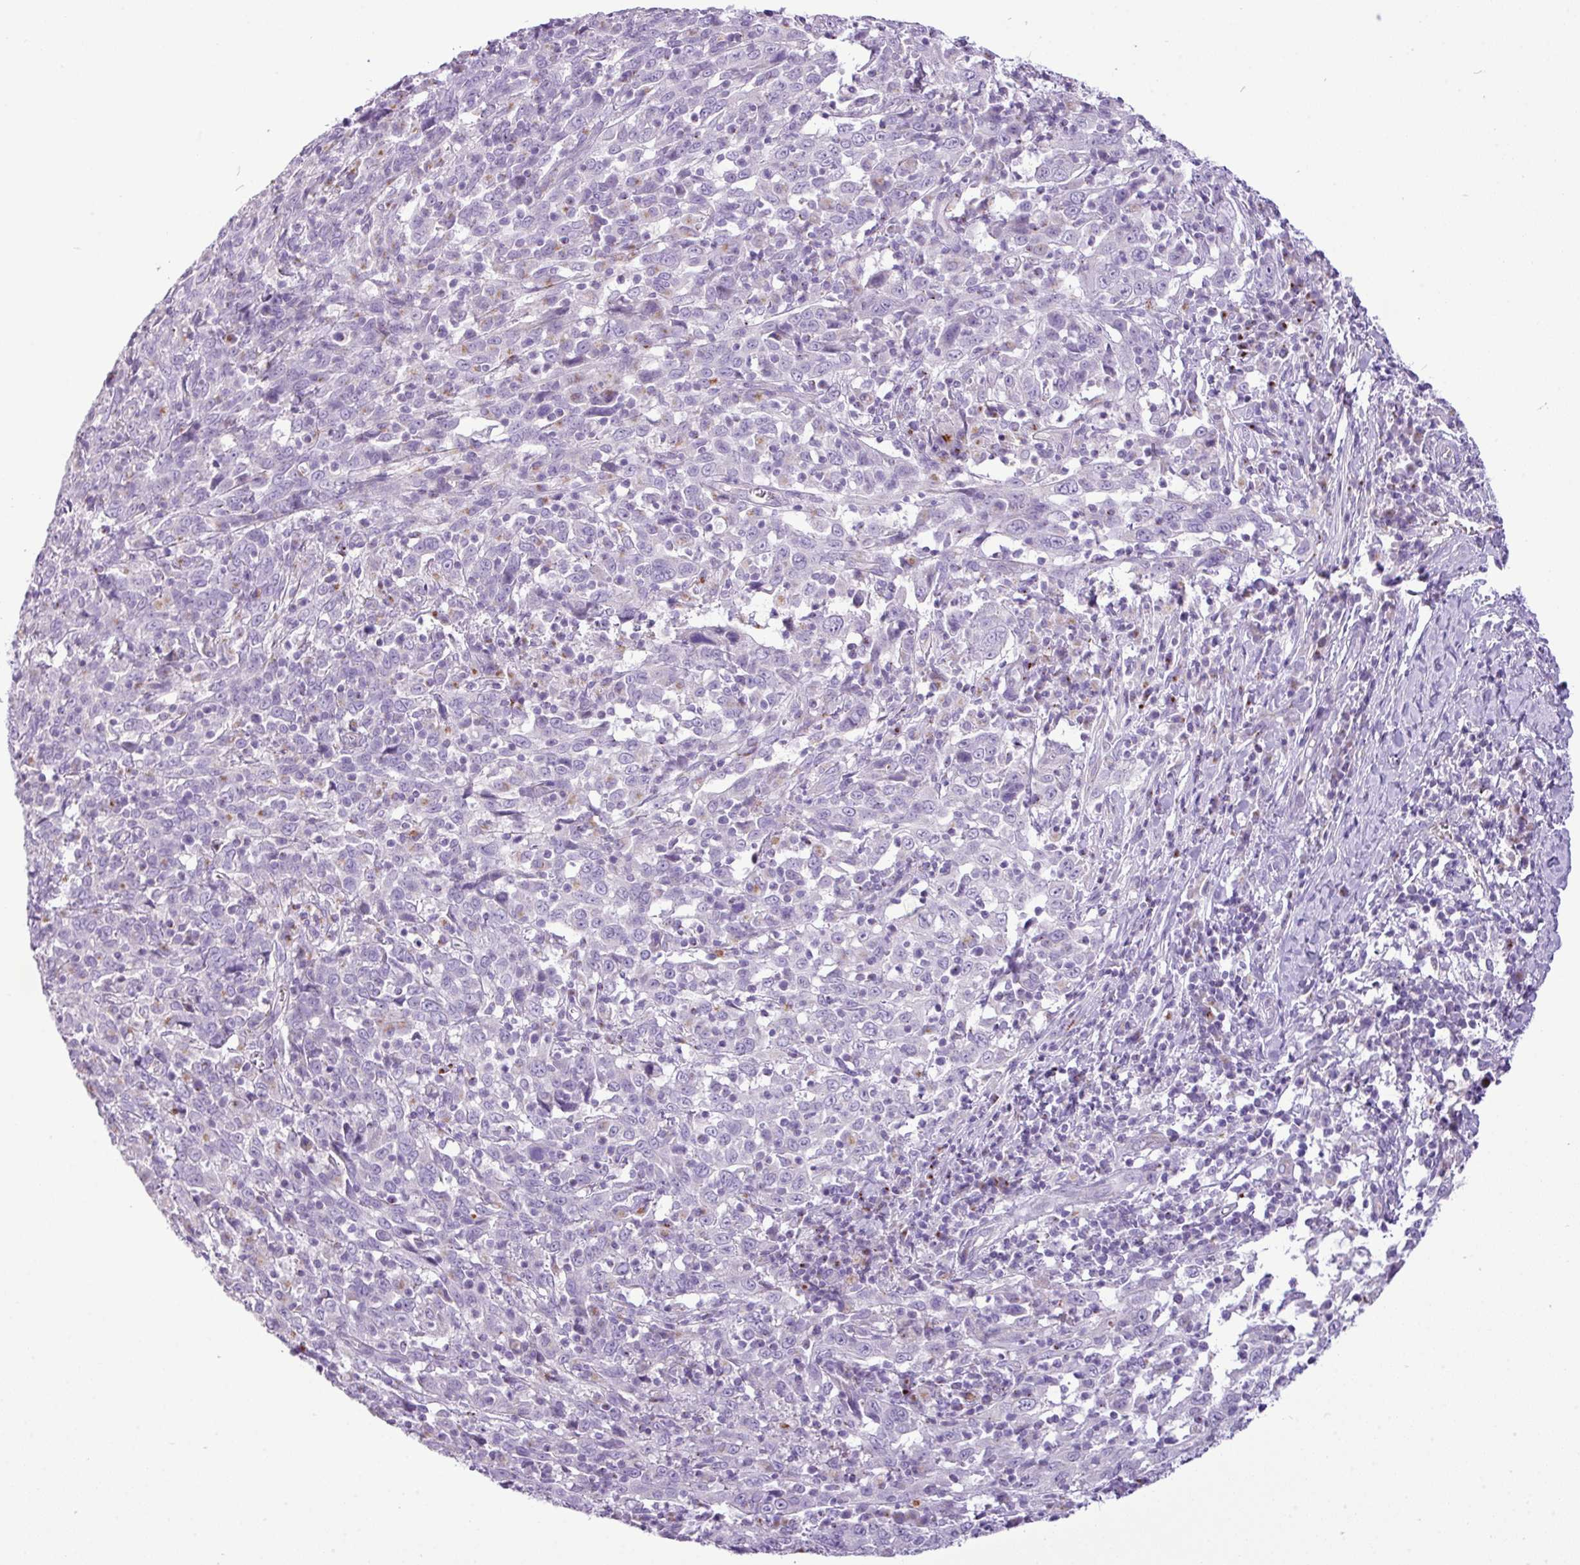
{"staining": {"intensity": "negative", "quantity": "none", "location": "none"}, "tissue": "cervical cancer", "cell_type": "Tumor cells", "image_type": "cancer", "snomed": [{"axis": "morphology", "description": "Squamous cell carcinoma, NOS"}, {"axis": "topography", "description": "Cervix"}], "caption": "This is an immunohistochemistry micrograph of cervical cancer. There is no expression in tumor cells.", "gene": "FAM43A", "patient": {"sex": "female", "age": 46}}